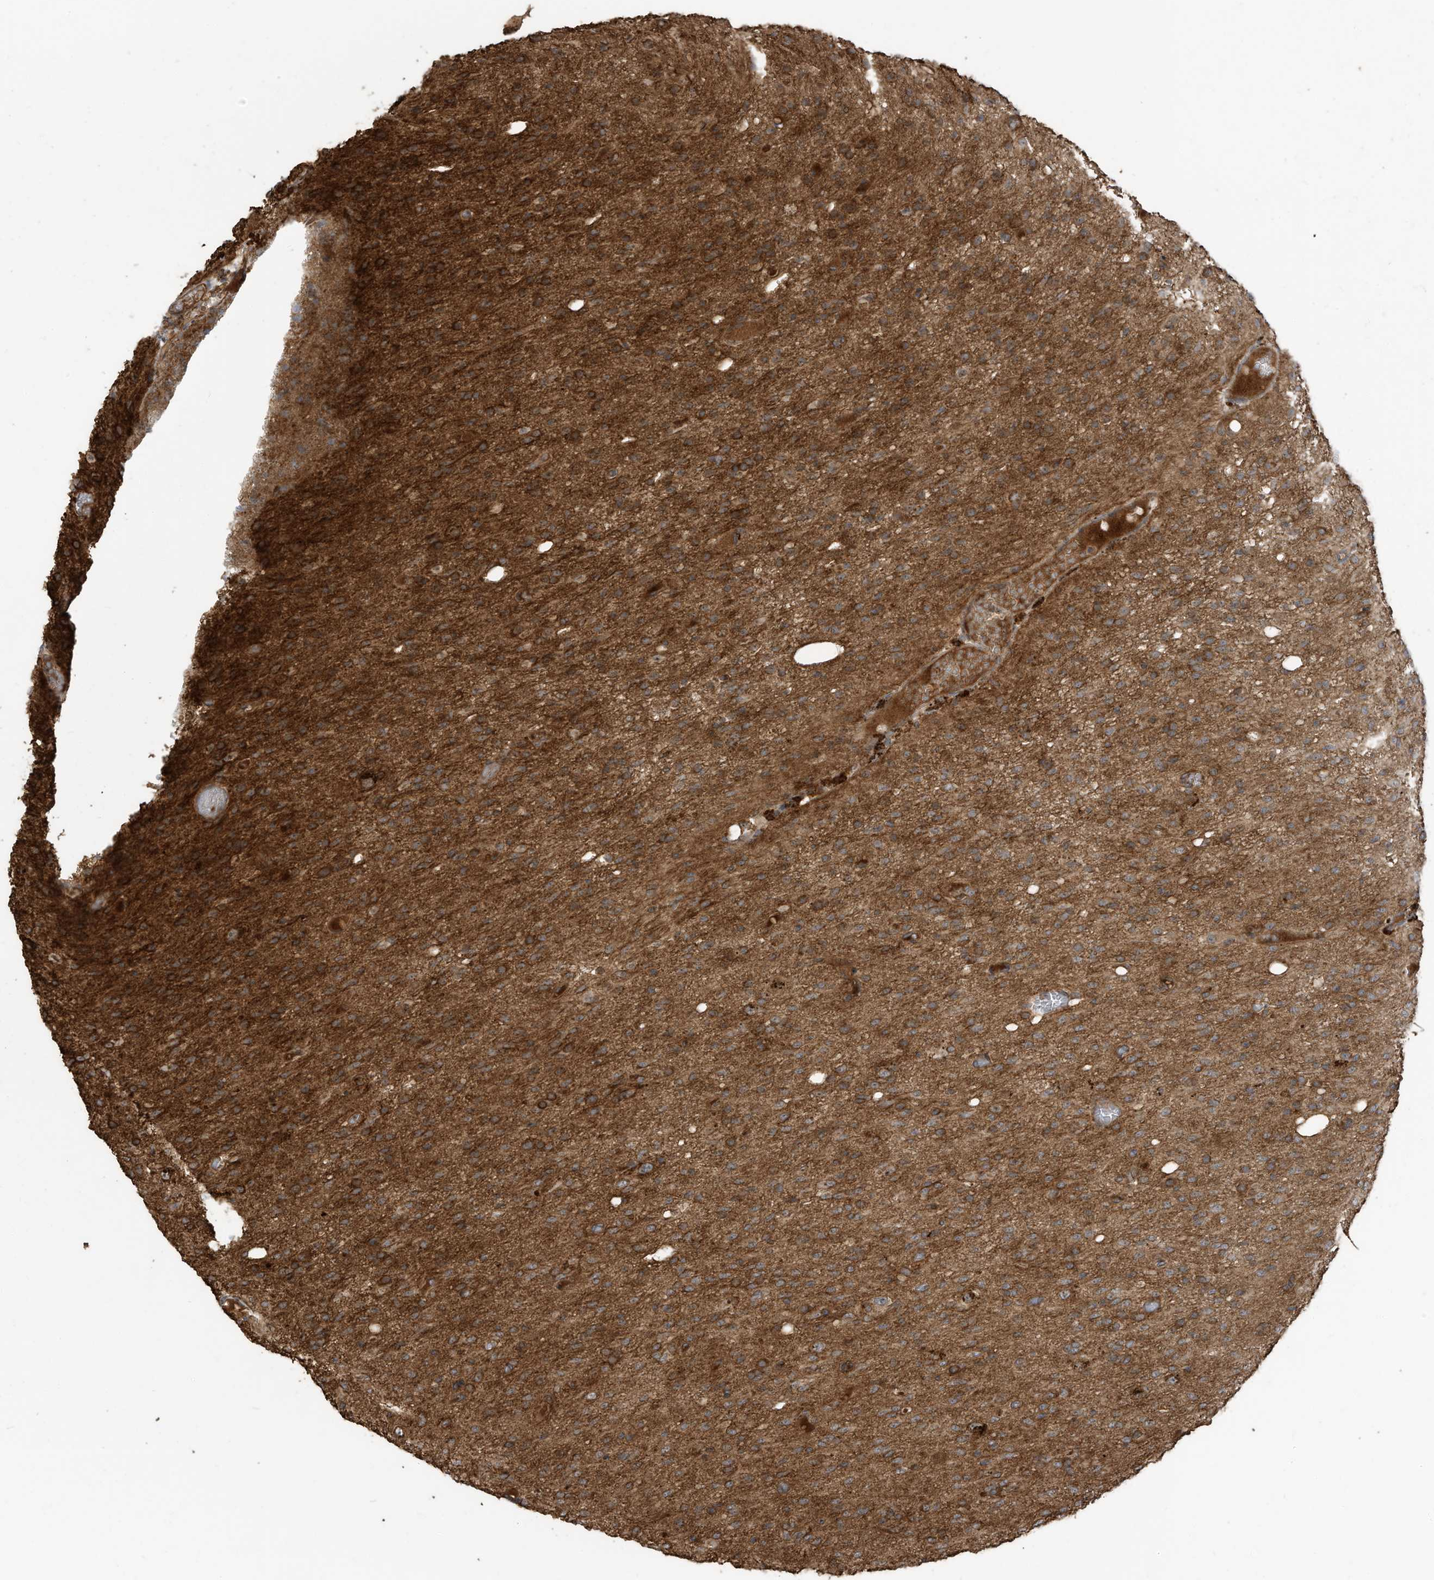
{"staining": {"intensity": "moderate", "quantity": ">75%", "location": "cytoplasmic/membranous"}, "tissue": "glioma", "cell_type": "Tumor cells", "image_type": "cancer", "snomed": [{"axis": "morphology", "description": "Glioma, malignant, High grade"}, {"axis": "topography", "description": "Brain"}], "caption": "Human glioma stained for a protein (brown) displays moderate cytoplasmic/membranous positive staining in approximately >75% of tumor cells.", "gene": "C2orf74", "patient": {"sex": "female", "age": 59}}